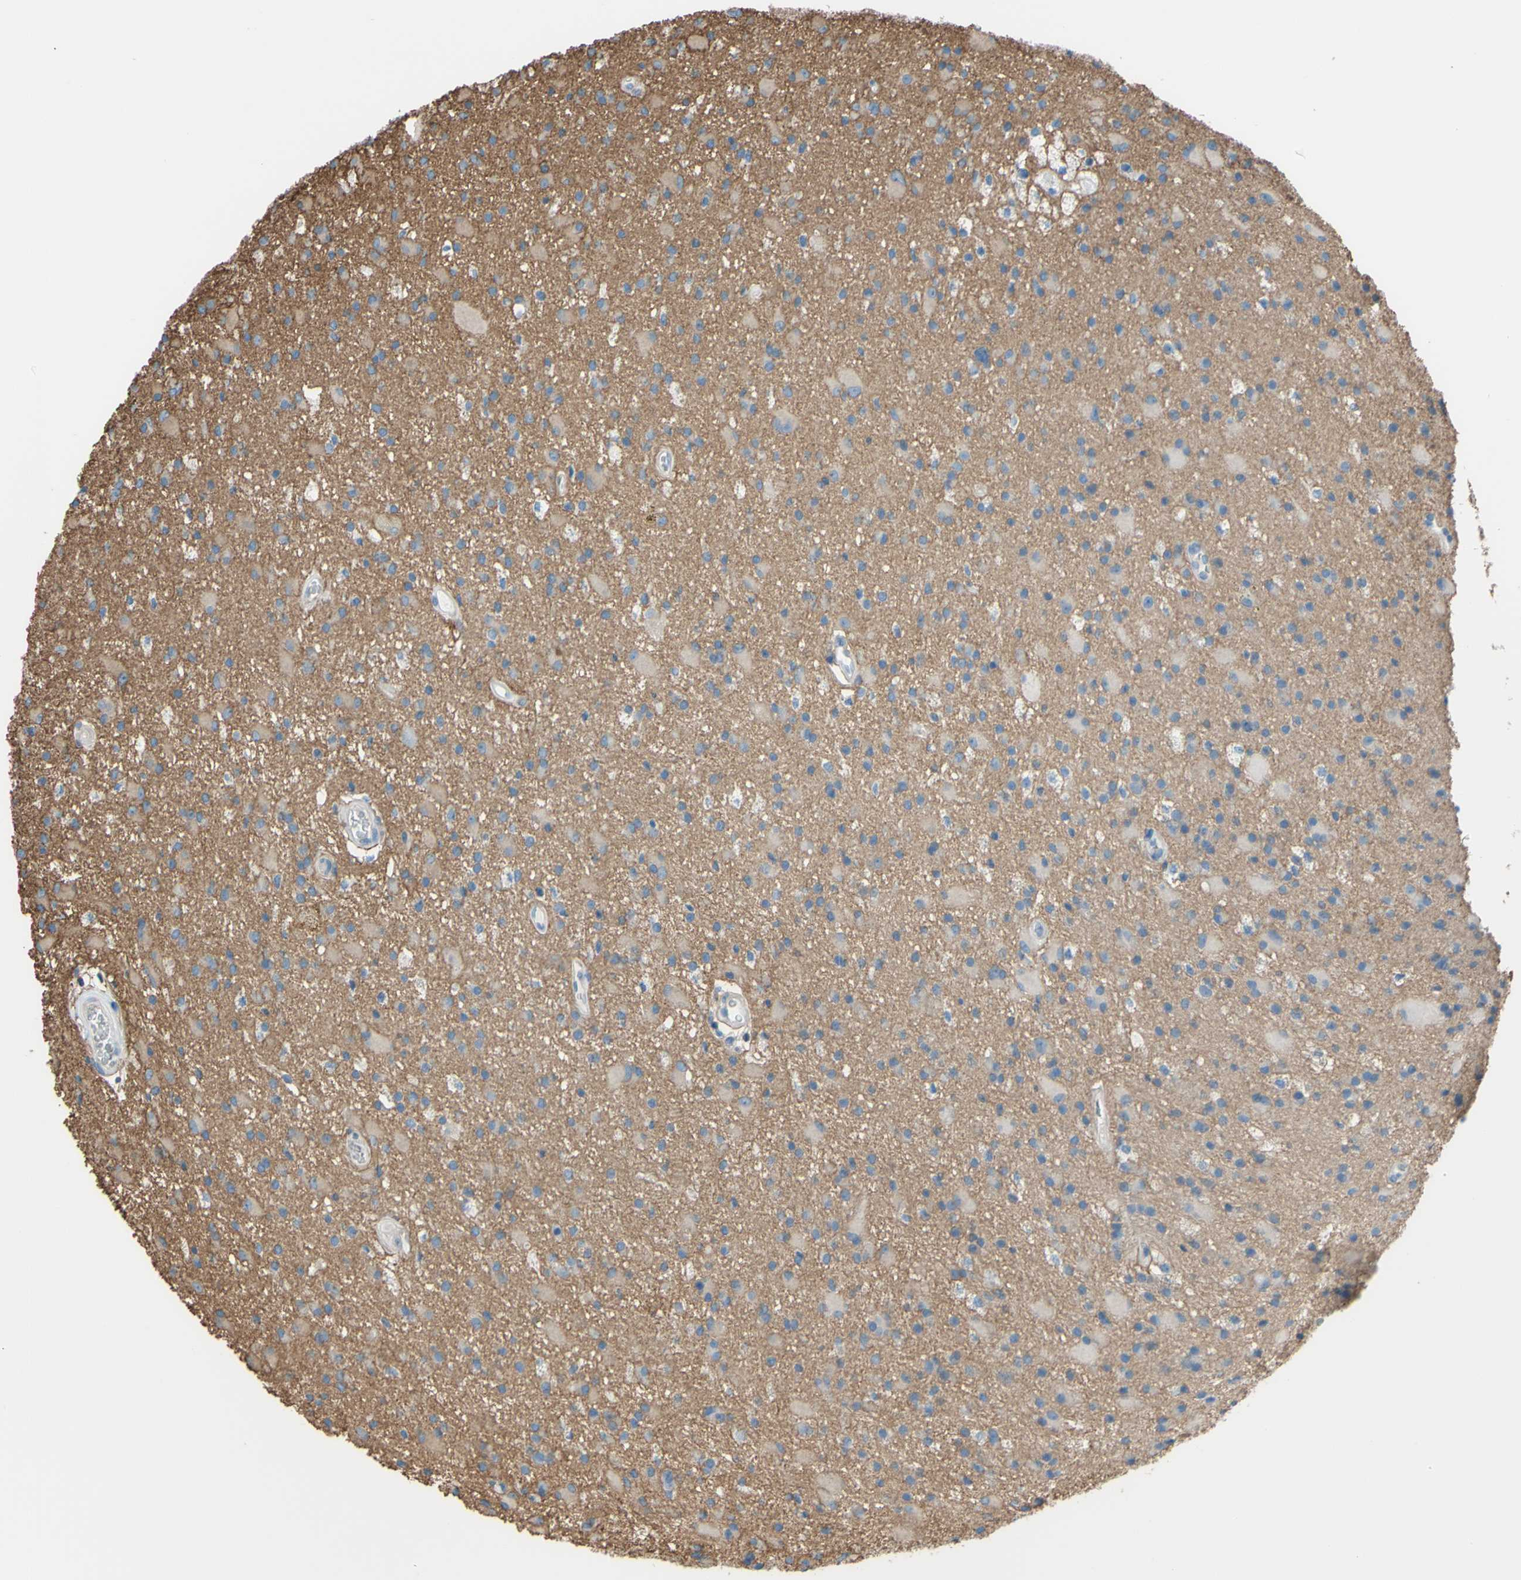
{"staining": {"intensity": "negative", "quantity": "none", "location": "none"}, "tissue": "glioma", "cell_type": "Tumor cells", "image_type": "cancer", "snomed": [{"axis": "morphology", "description": "Glioma, malignant, Low grade"}, {"axis": "topography", "description": "Brain"}], "caption": "Immunohistochemical staining of human malignant glioma (low-grade) reveals no significant positivity in tumor cells. (Stains: DAB (3,3'-diaminobenzidine) immunohistochemistry (IHC) with hematoxylin counter stain, Microscopy: brightfield microscopy at high magnification).", "gene": "ADD1", "patient": {"sex": "male", "age": 58}}